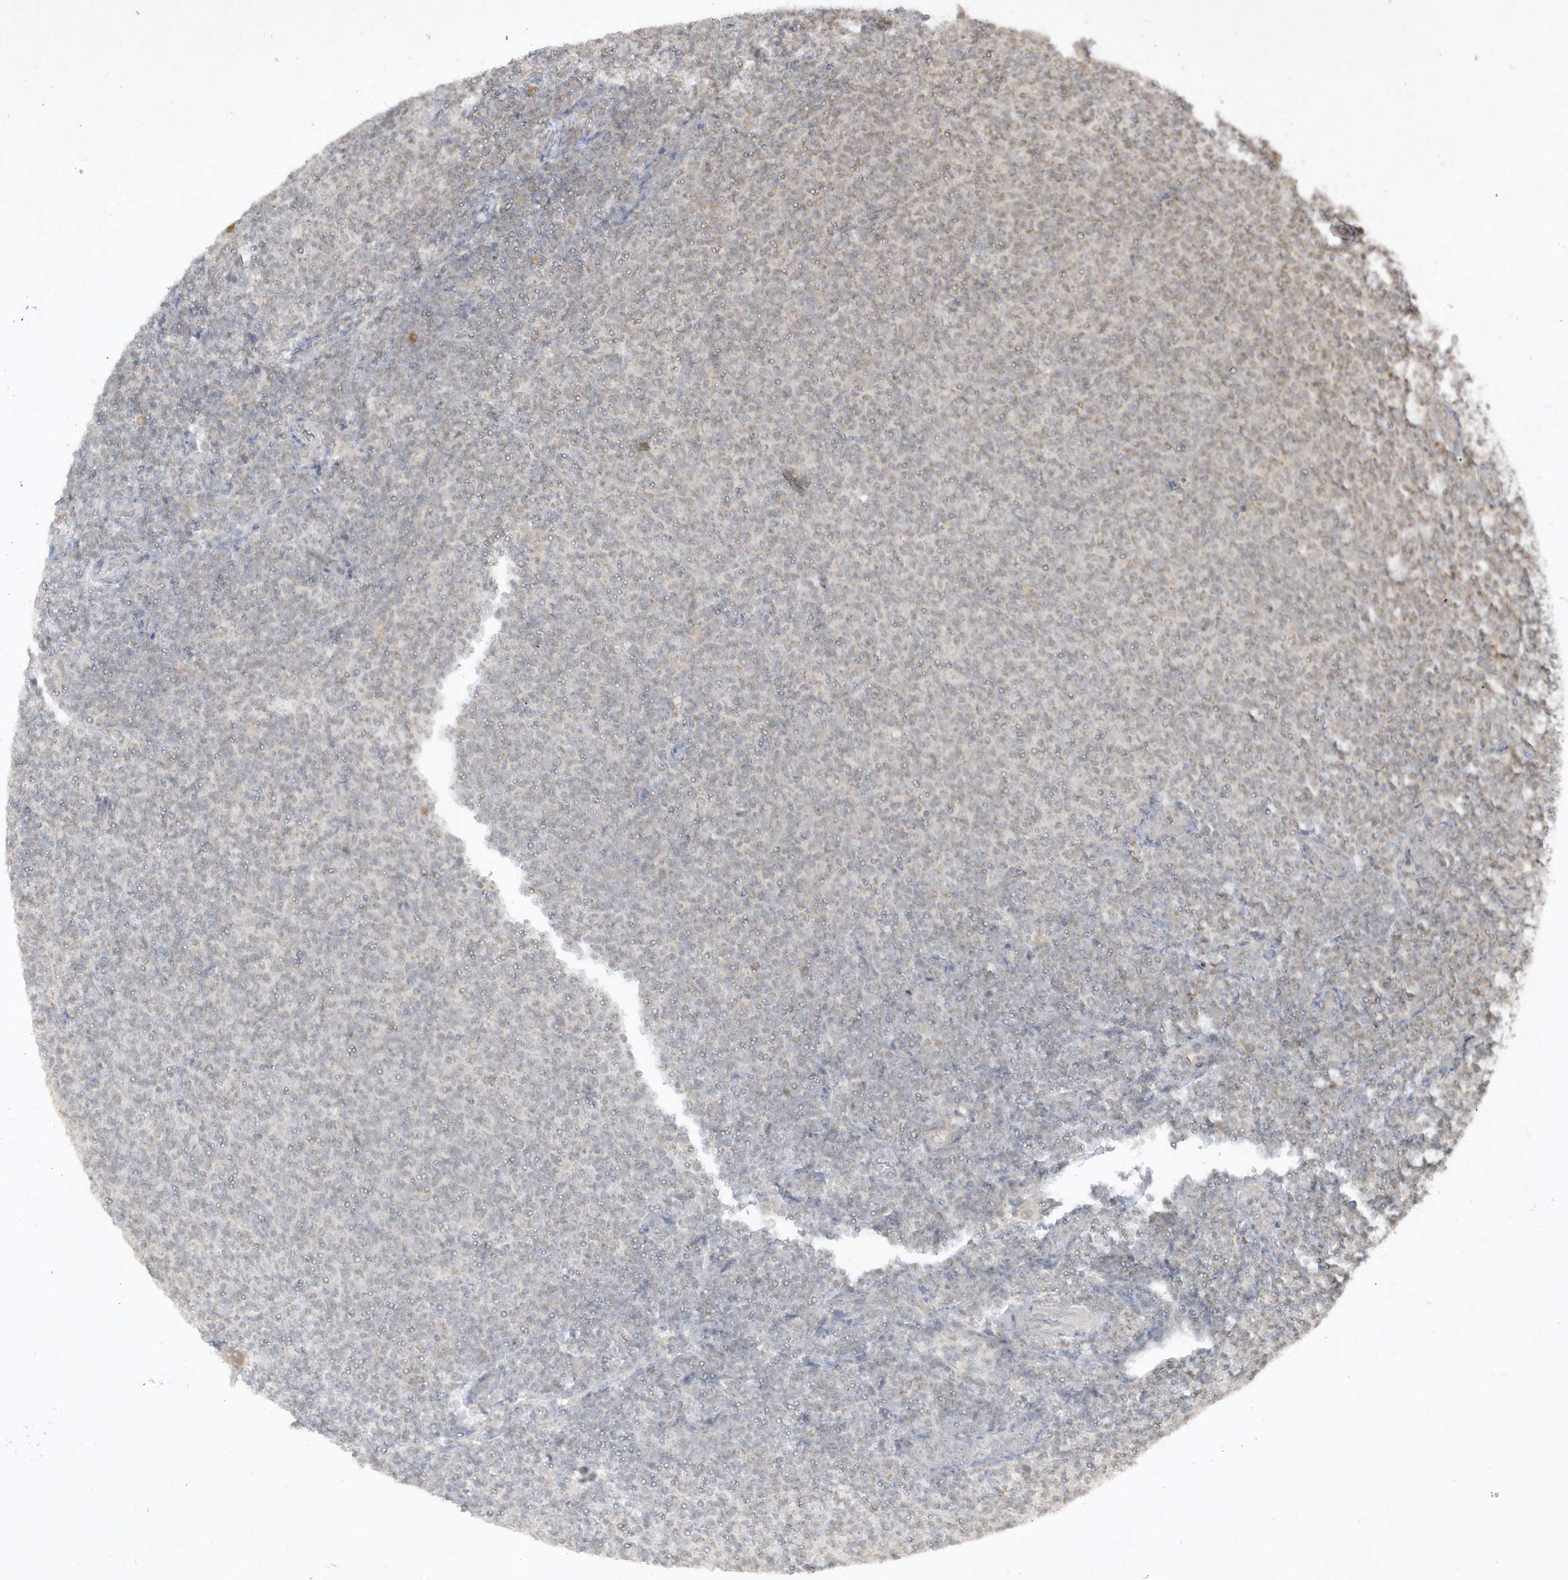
{"staining": {"intensity": "negative", "quantity": "none", "location": "none"}, "tissue": "lymphoma", "cell_type": "Tumor cells", "image_type": "cancer", "snomed": [{"axis": "morphology", "description": "Malignant lymphoma, non-Hodgkin's type, Low grade"}, {"axis": "topography", "description": "Lymph node"}], "caption": "This histopathology image is of lymphoma stained with immunohistochemistry (IHC) to label a protein in brown with the nuclei are counter-stained blue. There is no expression in tumor cells. (DAB immunohistochemistry, high magnification).", "gene": "ZNF213", "patient": {"sex": "male", "age": 66}}